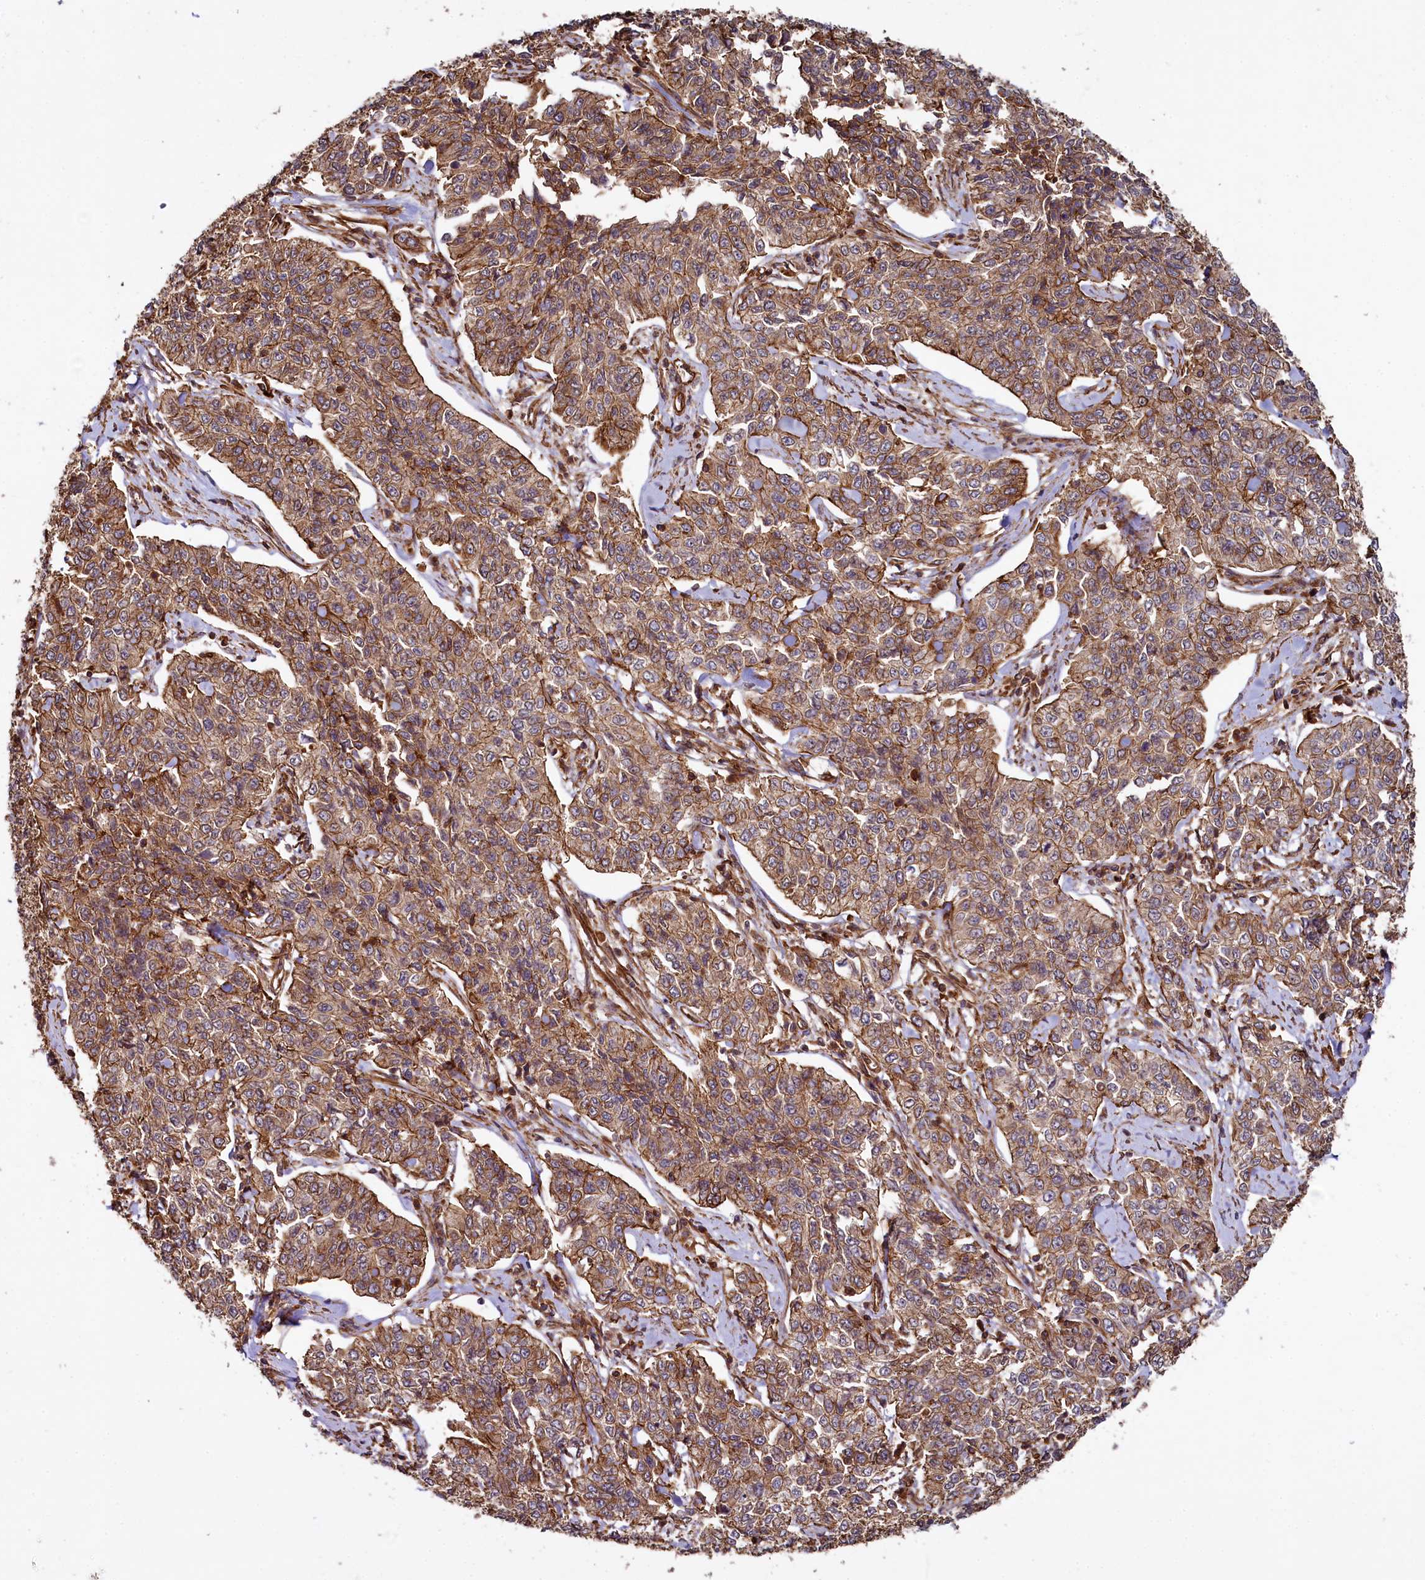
{"staining": {"intensity": "moderate", "quantity": ">75%", "location": "cytoplasmic/membranous"}, "tissue": "cervical cancer", "cell_type": "Tumor cells", "image_type": "cancer", "snomed": [{"axis": "morphology", "description": "Squamous cell carcinoma, NOS"}, {"axis": "topography", "description": "Cervix"}], "caption": "Protein analysis of cervical cancer (squamous cell carcinoma) tissue displays moderate cytoplasmic/membranous staining in approximately >75% of tumor cells.", "gene": "SVIP", "patient": {"sex": "female", "age": 35}}